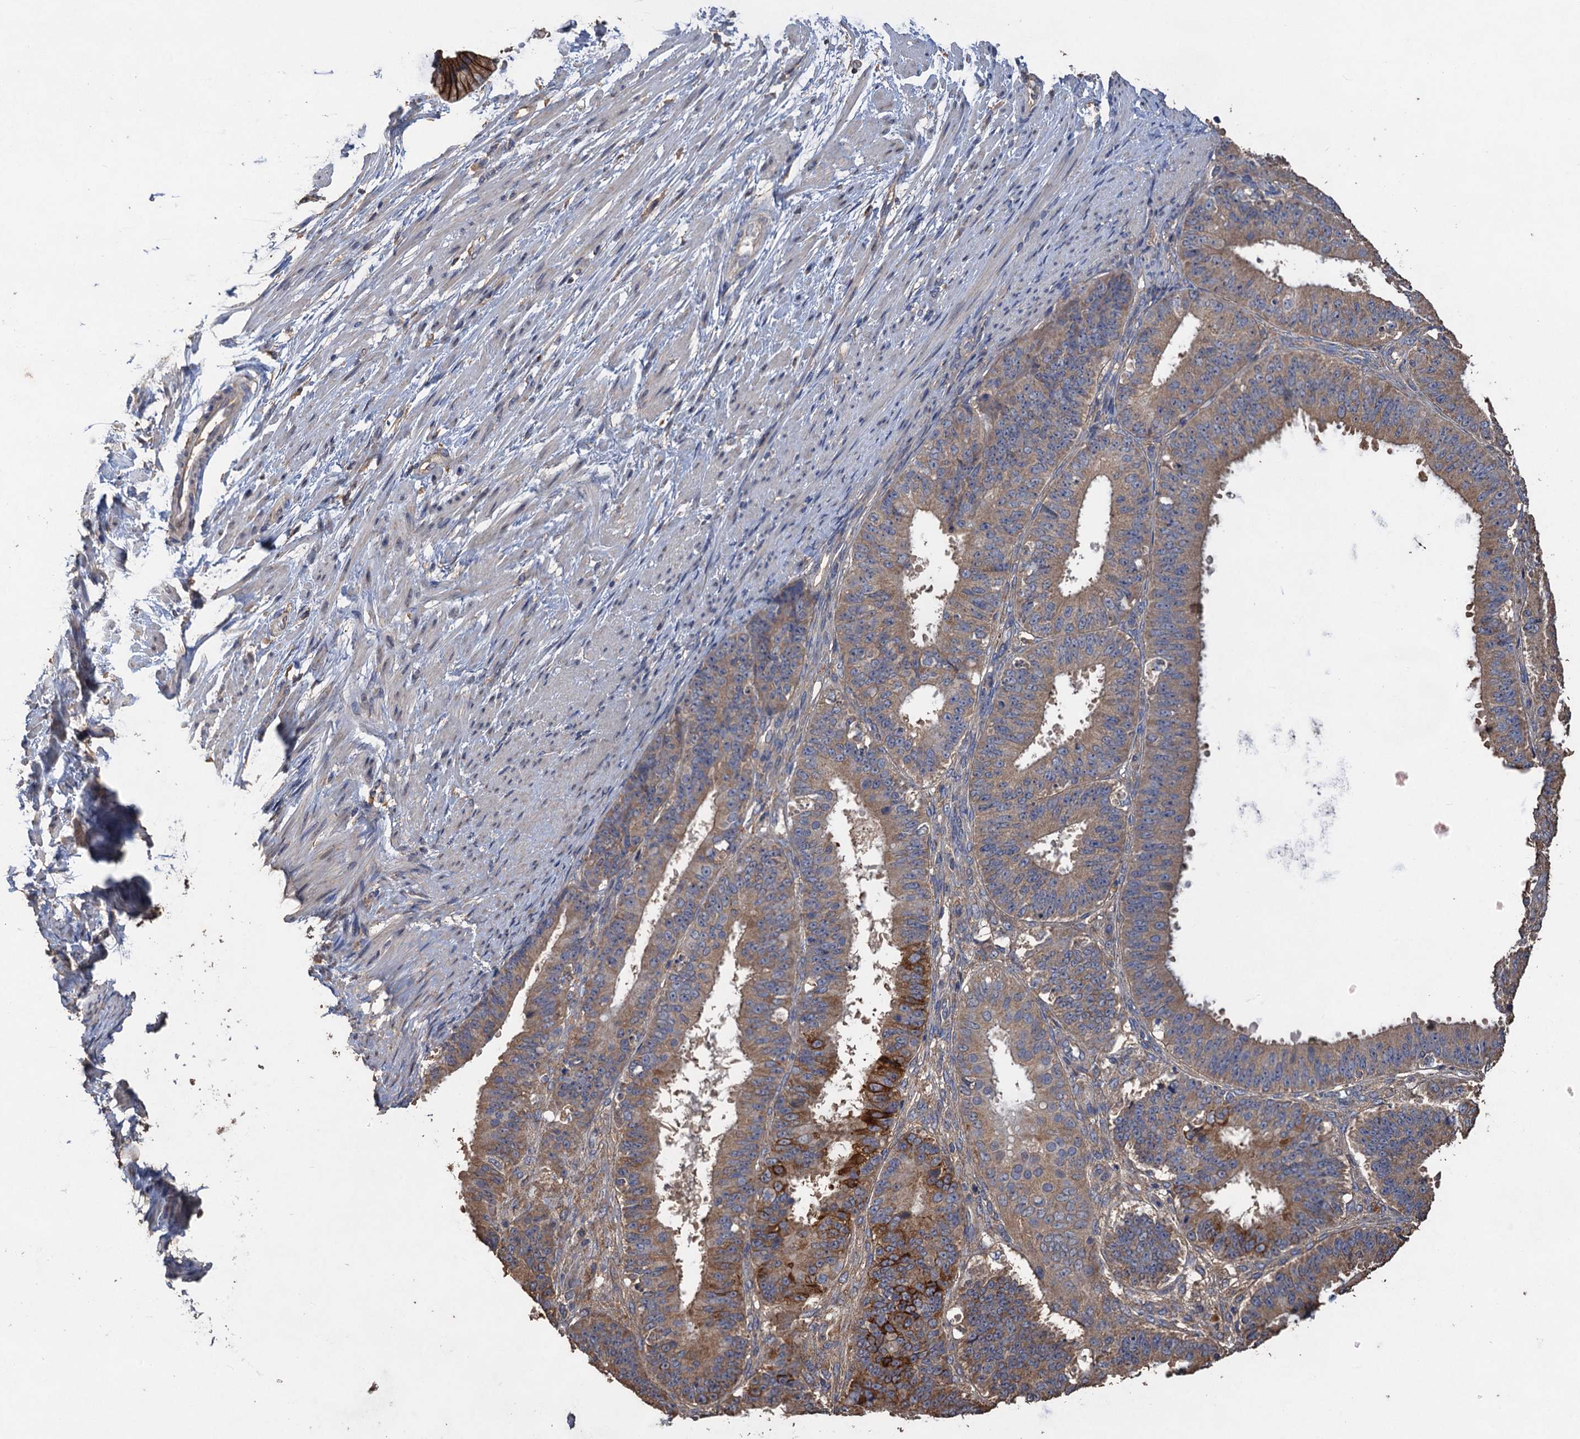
{"staining": {"intensity": "strong", "quantity": "<25%", "location": "cytoplasmic/membranous"}, "tissue": "ovarian cancer", "cell_type": "Tumor cells", "image_type": "cancer", "snomed": [{"axis": "morphology", "description": "Carcinoma, endometroid"}, {"axis": "topography", "description": "Appendix"}, {"axis": "topography", "description": "Ovary"}], "caption": "Strong cytoplasmic/membranous staining is identified in approximately <25% of tumor cells in ovarian cancer.", "gene": "SCUBE3", "patient": {"sex": "female", "age": 42}}